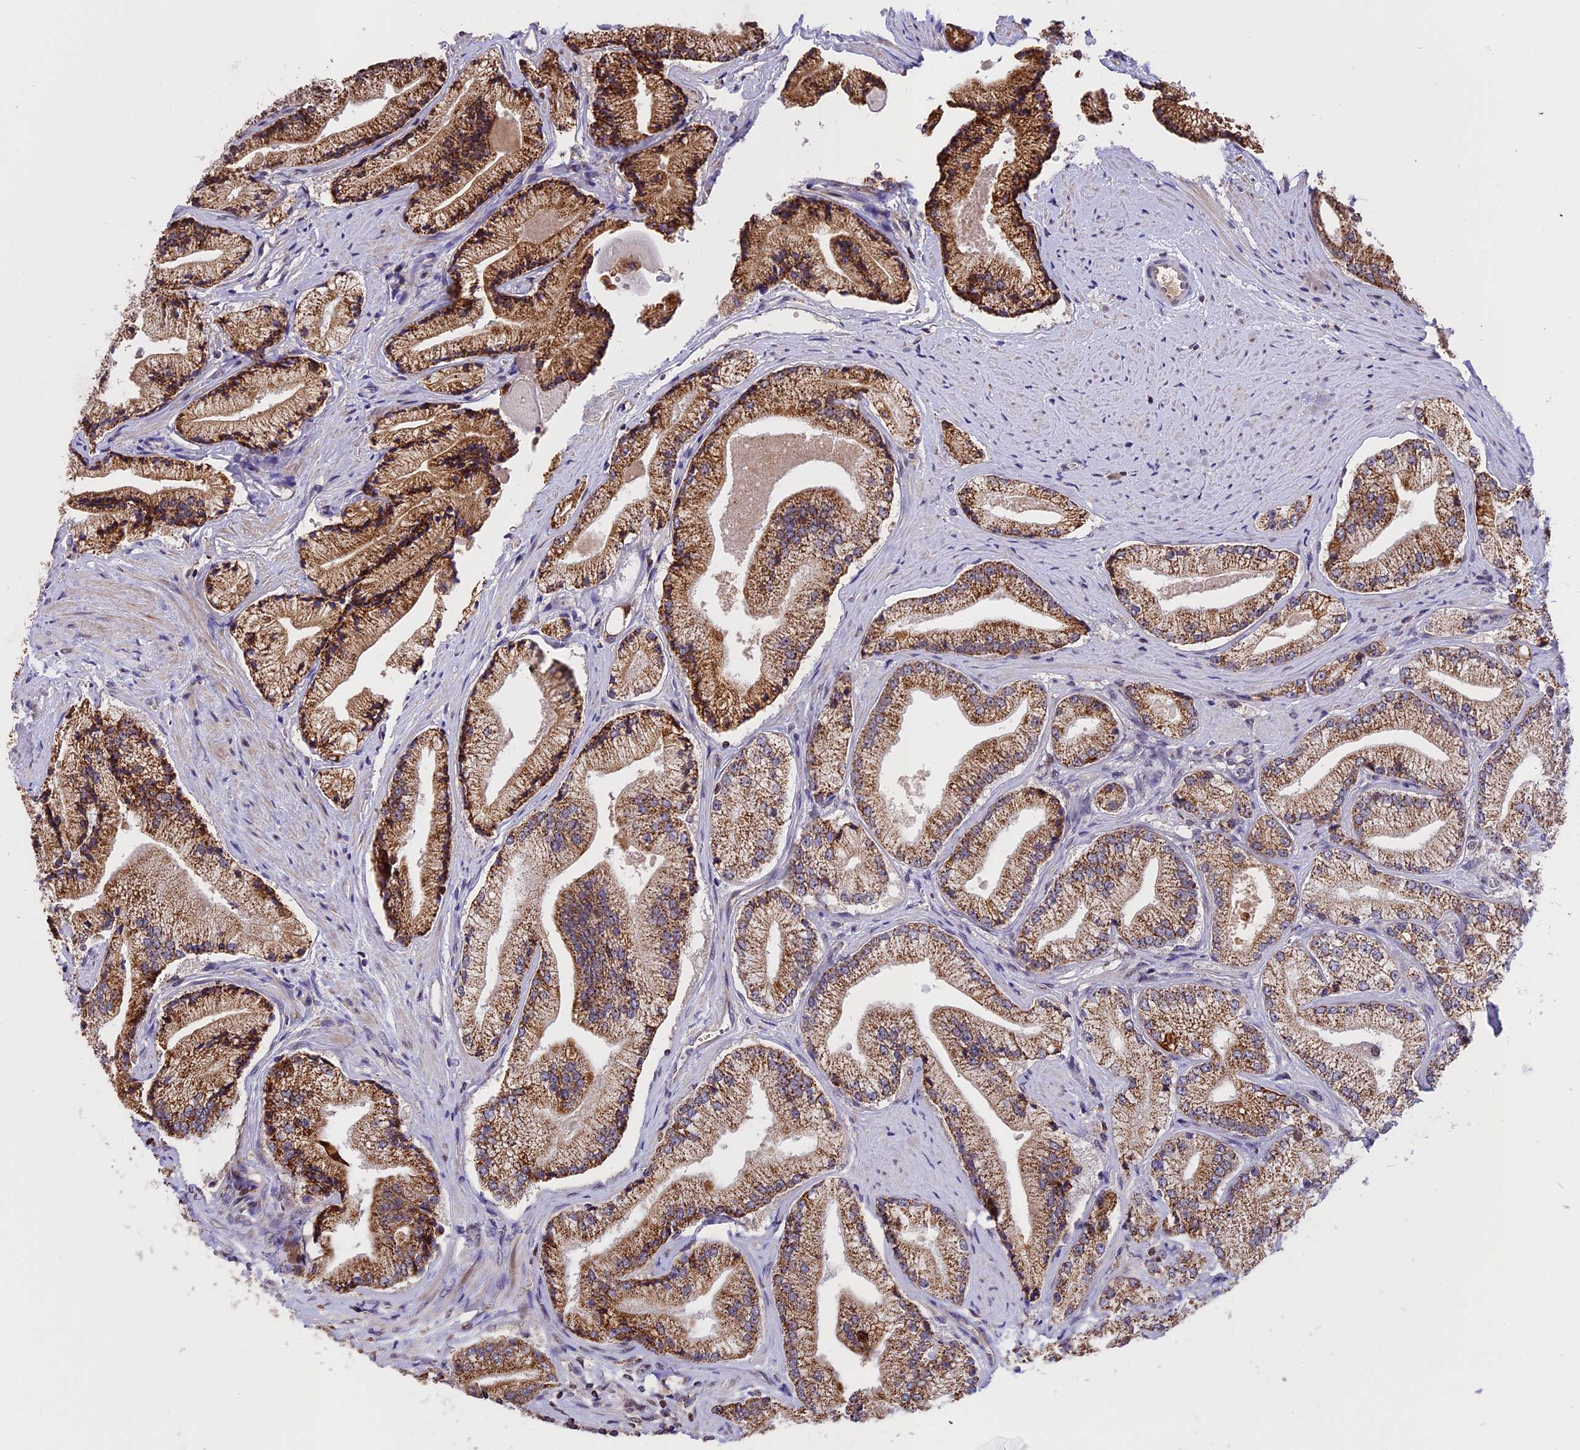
{"staining": {"intensity": "strong", "quantity": ">75%", "location": "cytoplasmic/membranous"}, "tissue": "prostate cancer", "cell_type": "Tumor cells", "image_type": "cancer", "snomed": [{"axis": "morphology", "description": "Adenocarcinoma, High grade"}, {"axis": "topography", "description": "Prostate"}], "caption": "A high-resolution micrograph shows immunohistochemistry (IHC) staining of high-grade adenocarcinoma (prostate), which displays strong cytoplasmic/membranous staining in about >75% of tumor cells.", "gene": "RERGL", "patient": {"sex": "male", "age": 67}}